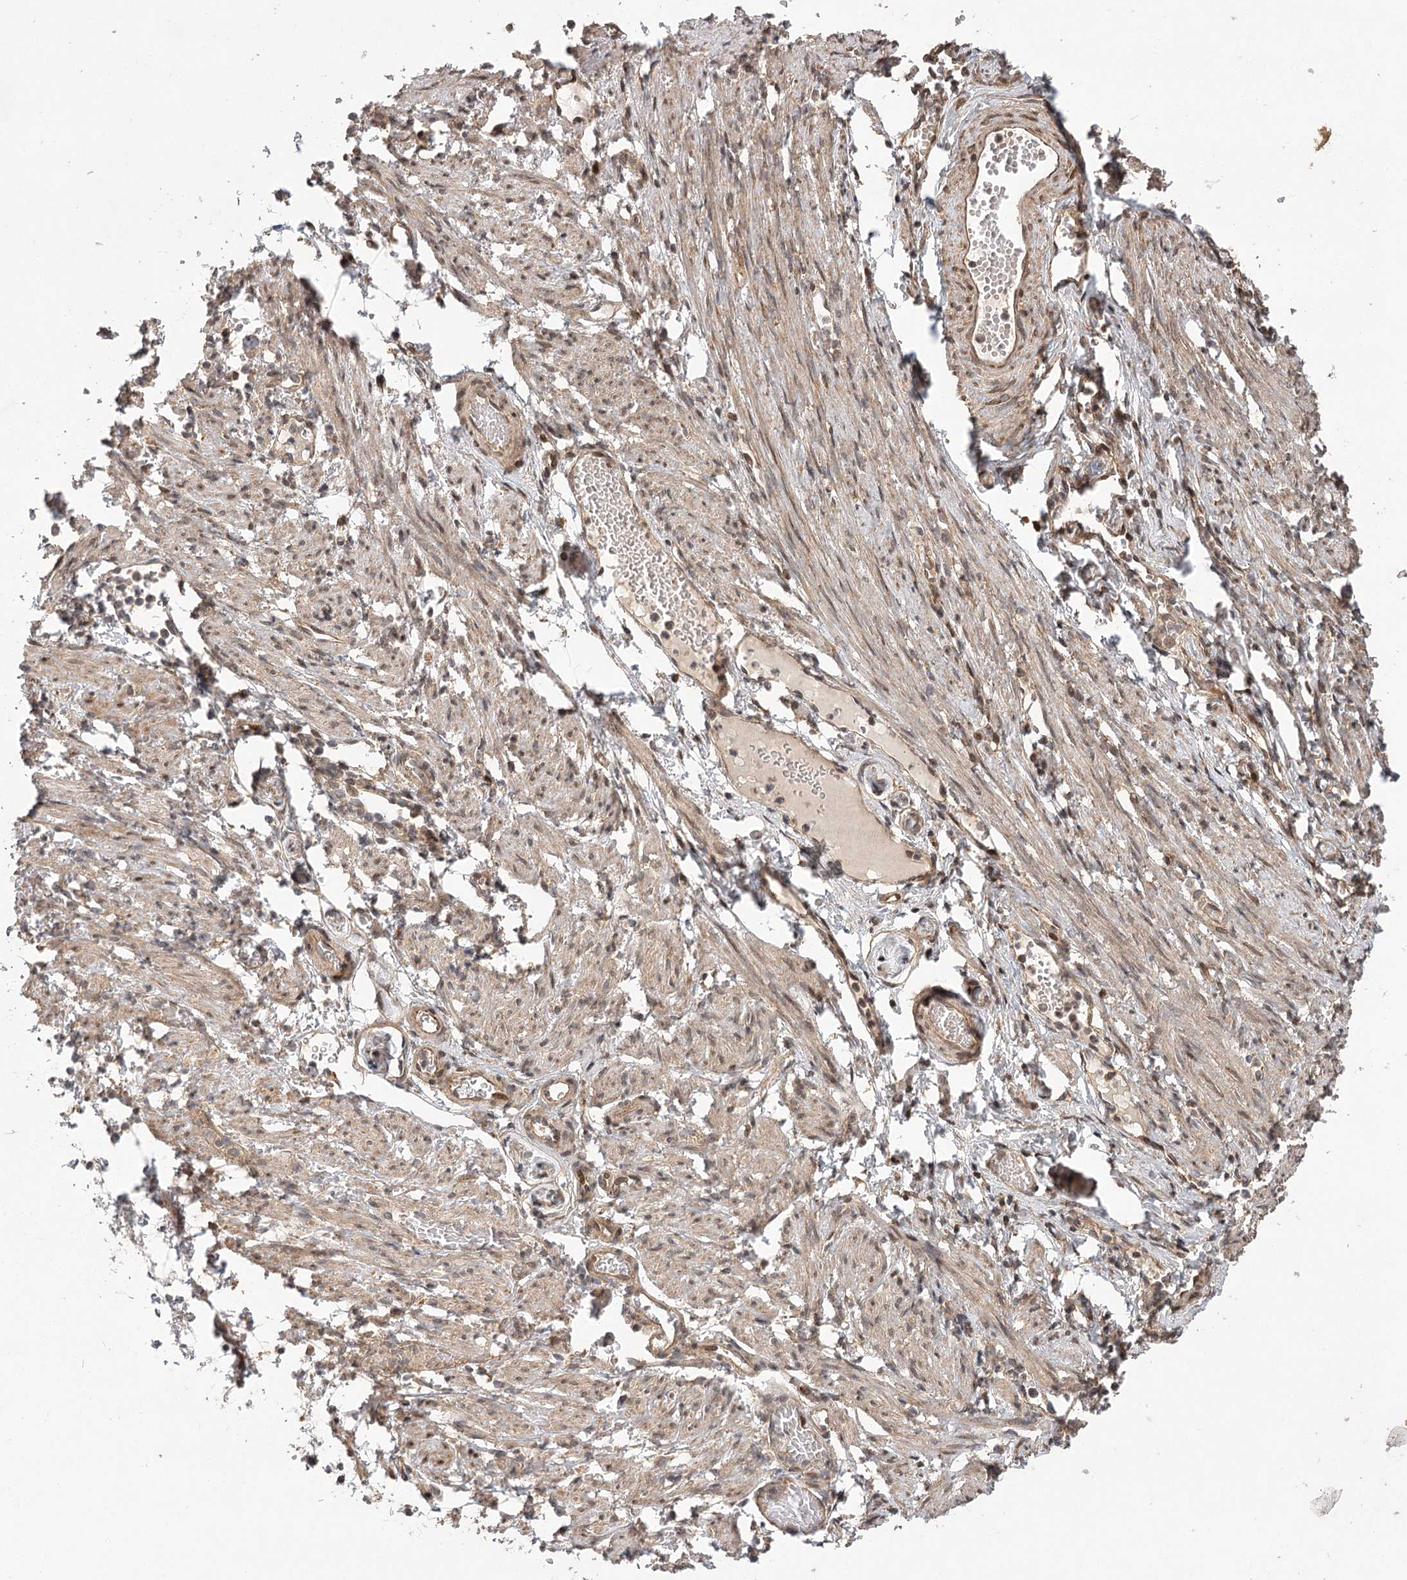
{"staining": {"intensity": "moderate", "quantity": ">75%", "location": "cytoplasmic/membranous"}, "tissue": "adipose tissue", "cell_type": "Adipocytes", "image_type": "normal", "snomed": [{"axis": "morphology", "description": "Normal tissue, NOS"}, {"axis": "topography", "description": "Smooth muscle"}, {"axis": "topography", "description": "Peripheral nerve tissue"}], "caption": "The photomicrograph exhibits immunohistochemical staining of normal adipose tissue. There is moderate cytoplasmic/membranous expression is identified in approximately >75% of adipocytes. Immunohistochemistry (ihc) stains the protein in brown and the nuclei are stained blue.", "gene": "LSS", "patient": {"sex": "female", "age": 39}}